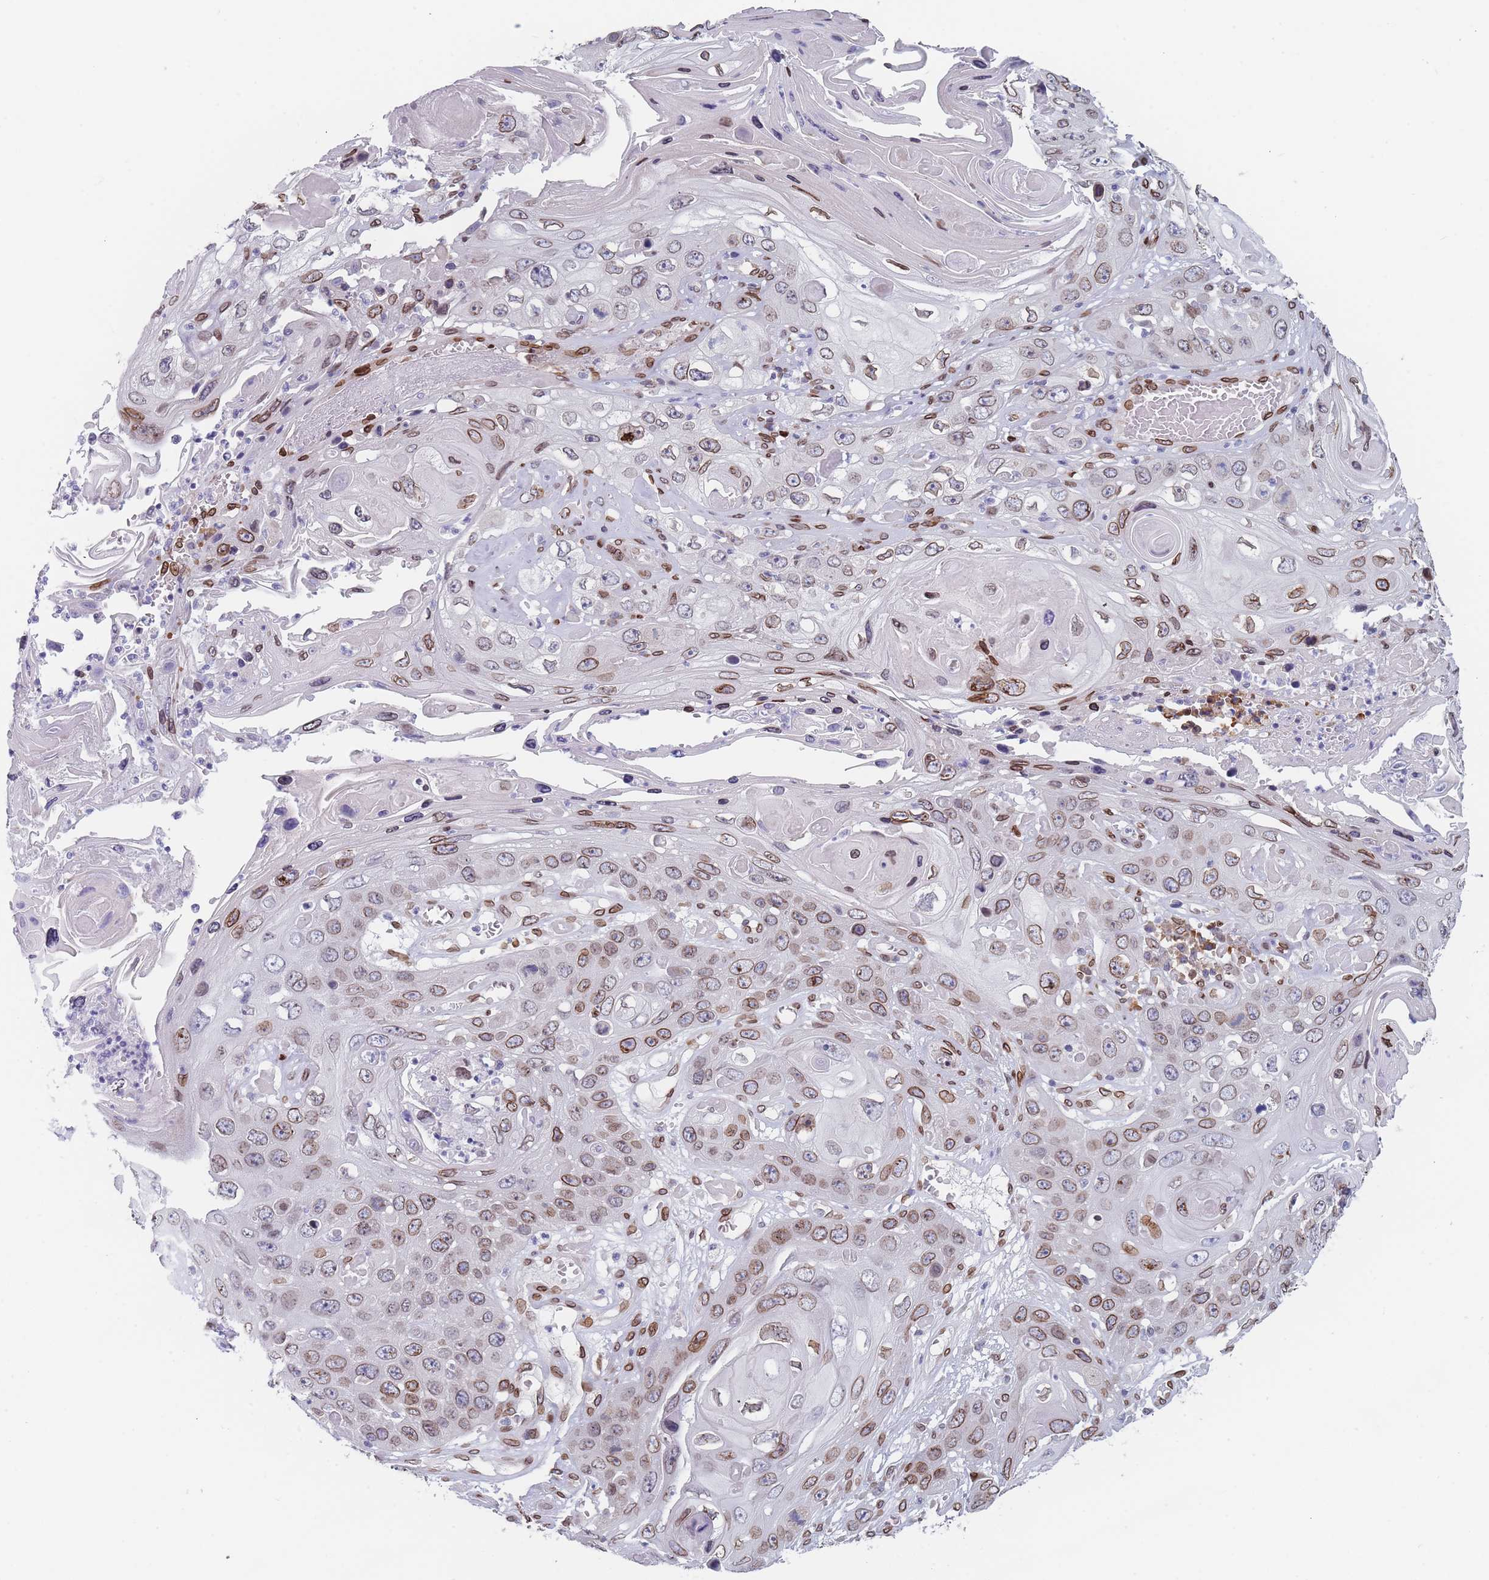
{"staining": {"intensity": "moderate", "quantity": ">75%", "location": "cytoplasmic/membranous,nuclear"}, "tissue": "skin cancer", "cell_type": "Tumor cells", "image_type": "cancer", "snomed": [{"axis": "morphology", "description": "Squamous cell carcinoma, NOS"}, {"axis": "topography", "description": "Skin"}], "caption": "Protein staining of skin squamous cell carcinoma tissue exhibits moderate cytoplasmic/membranous and nuclear expression in approximately >75% of tumor cells.", "gene": "ZBTB1", "patient": {"sex": "male", "age": 55}}